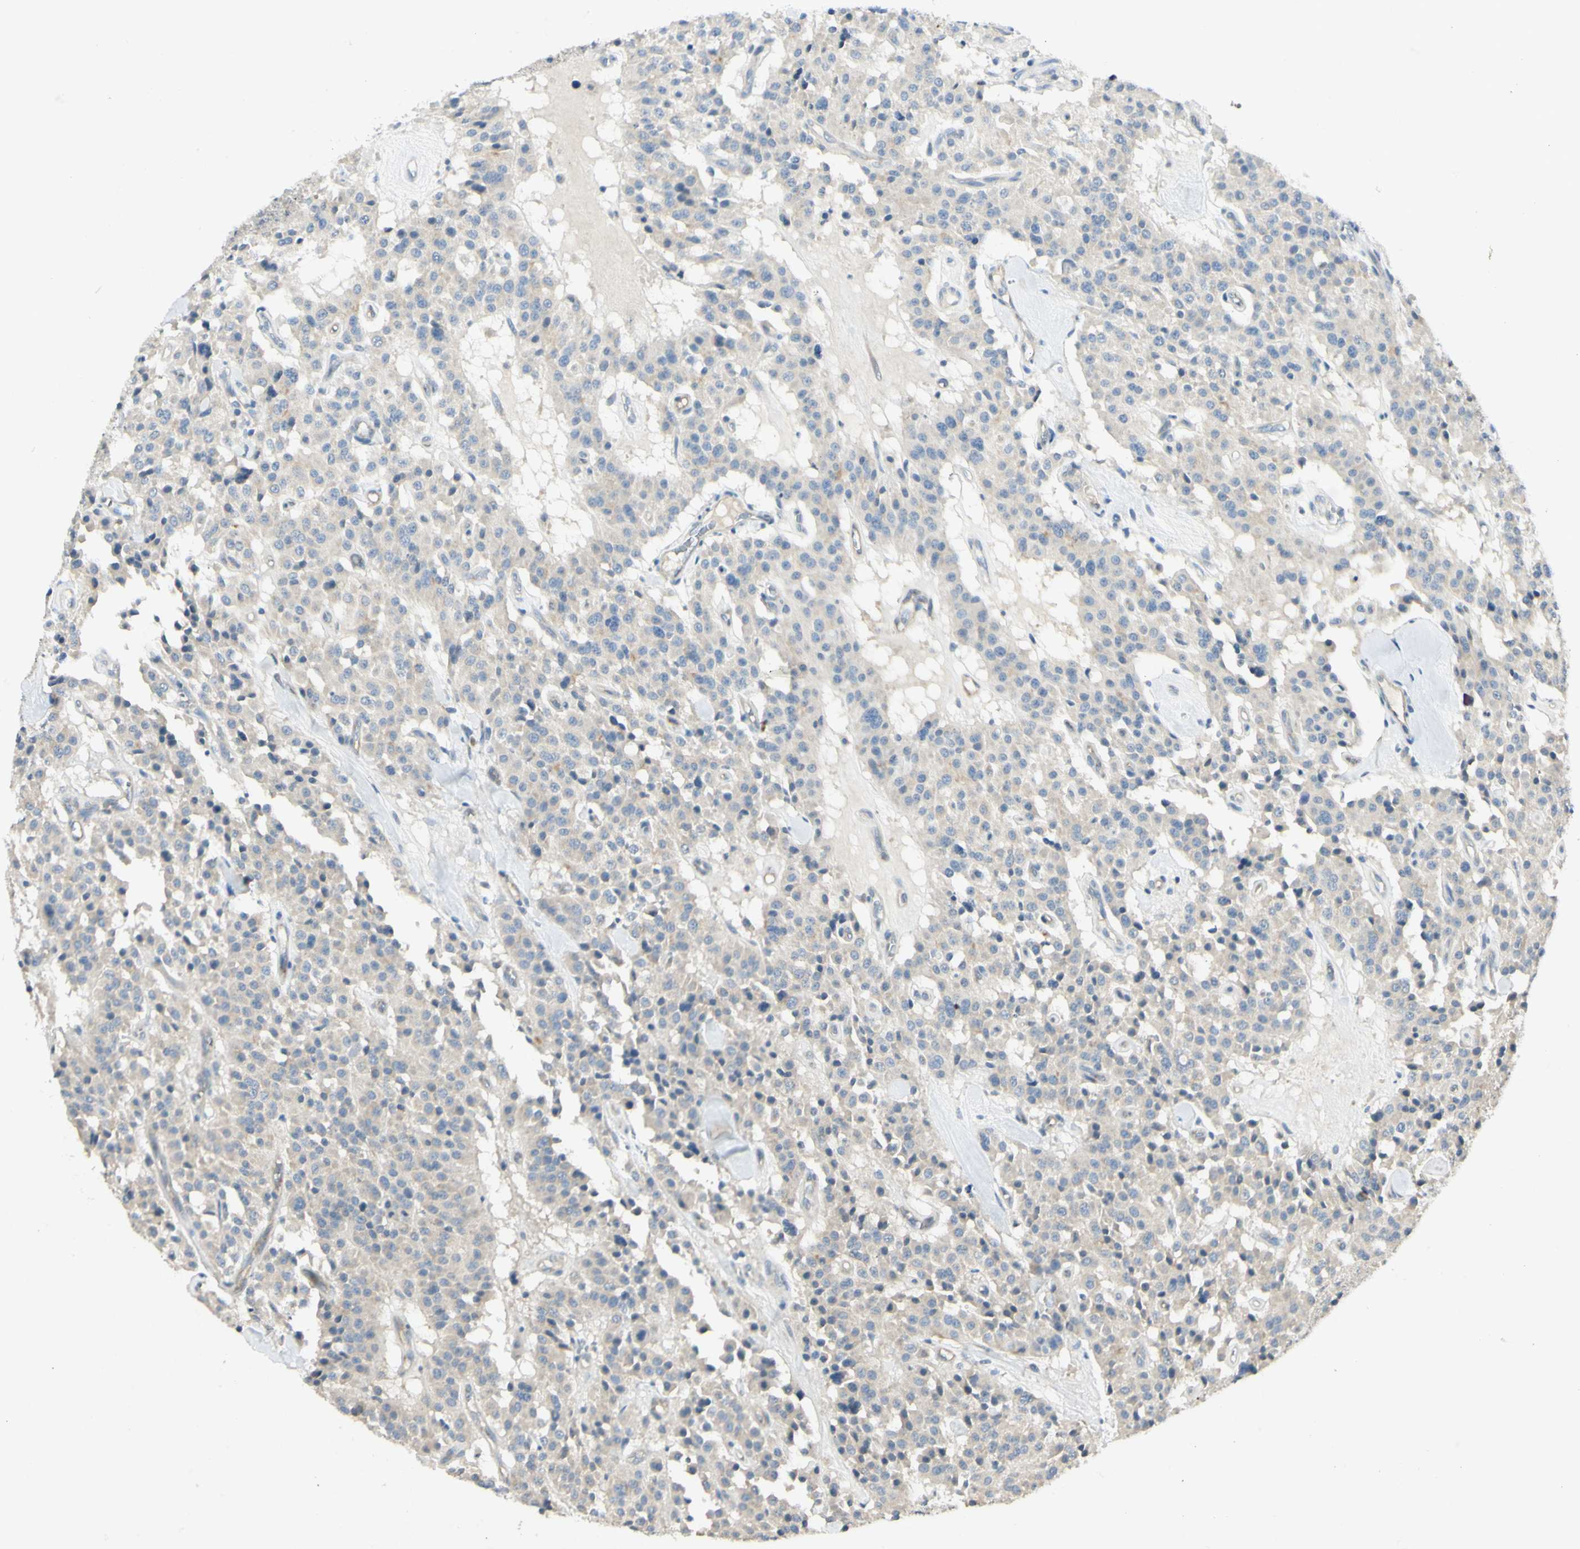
{"staining": {"intensity": "negative", "quantity": "none", "location": "none"}, "tissue": "carcinoid", "cell_type": "Tumor cells", "image_type": "cancer", "snomed": [{"axis": "morphology", "description": "Carcinoid, malignant, NOS"}, {"axis": "topography", "description": "Lung"}], "caption": "Image shows no significant protein positivity in tumor cells of malignant carcinoid.", "gene": "AATK", "patient": {"sex": "male", "age": 30}}